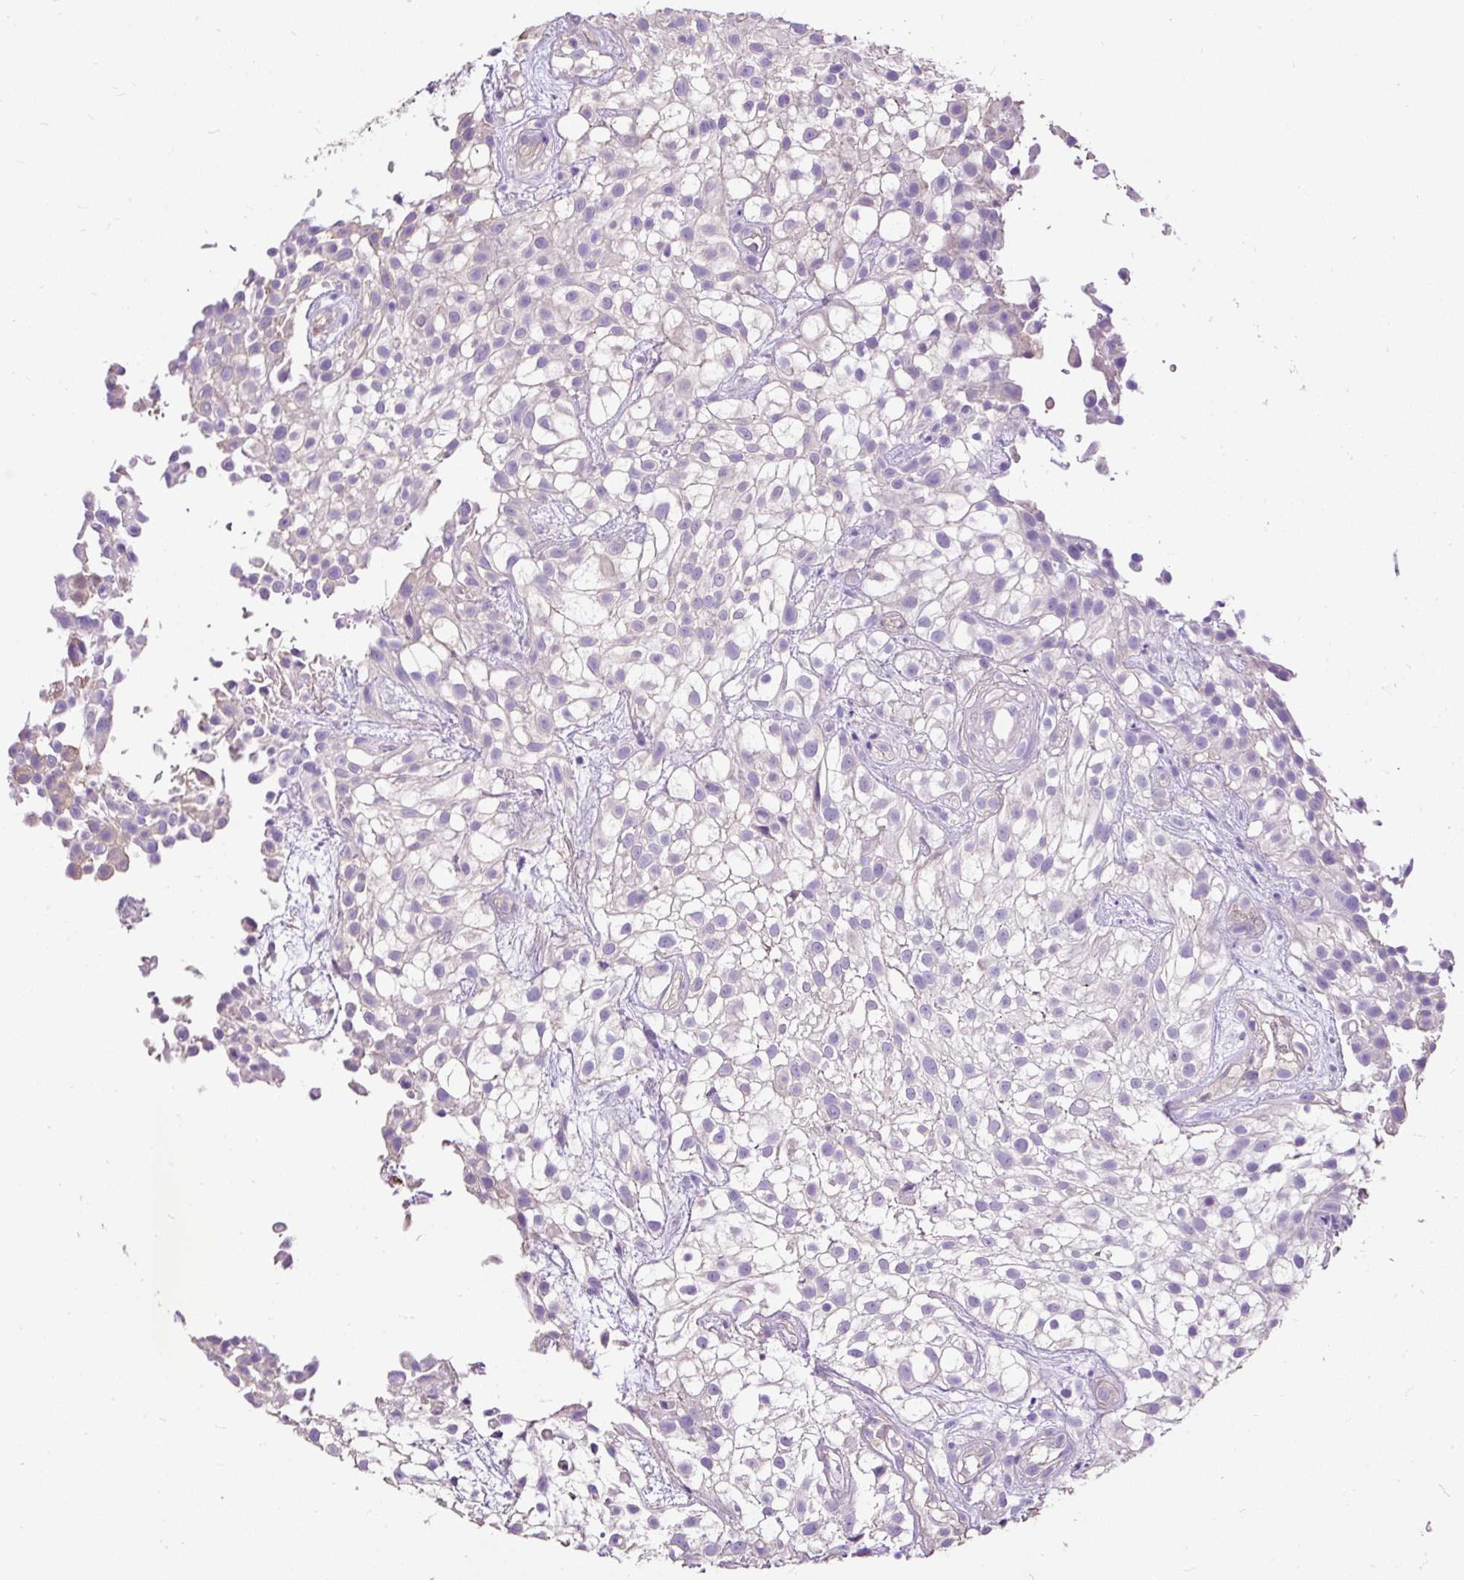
{"staining": {"intensity": "negative", "quantity": "none", "location": "none"}, "tissue": "urothelial cancer", "cell_type": "Tumor cells", "image_type": "cancer", "snomed": [{"axis": "morphology", "description": "Urothelial carcinoma, High grade"}, {"axis": "topography", "description": "Urinary bladder"}], "caption": "Image shows no protein positivity in tumor cells of urothelial cancer tissue.", "gene": "PDIA2", "patient": {"sex": "male", "age": 56}}